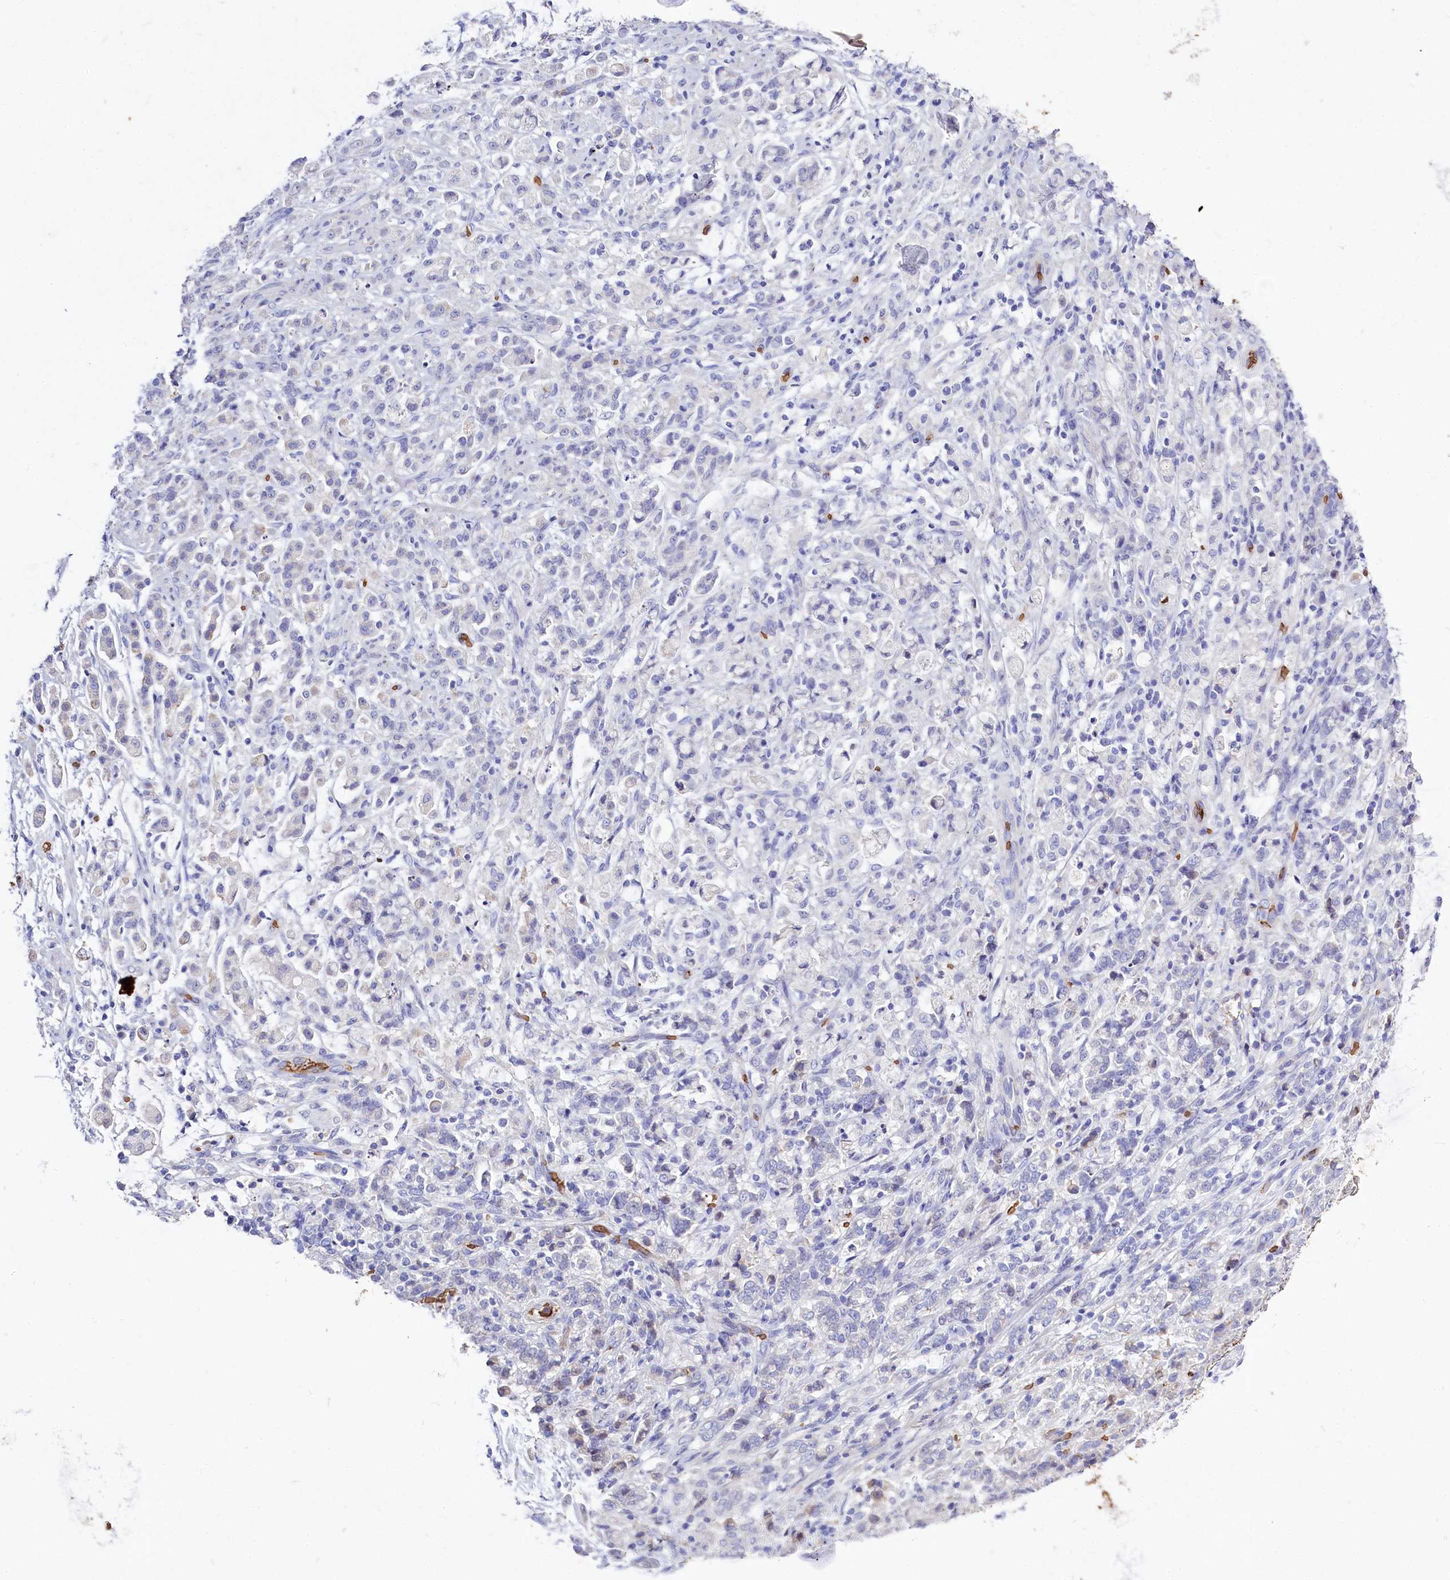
{"staining": {"intensity": "negative", "quantity": "none", "location": "none"}, "tissue": "stomach cancer", "cell_type": "Tumor cells", "image_type": "cancer", "snomed": [{"axis": "morphology", "description": "Adenocarcinoma, NOS"}, {"axis": "topography", "description": "Stomach"}], "caption": "Tumor cells are negative for protein expression in human adenocarcinoma (stomach). (DAB (3,3'-diaminobenzidine) immunohistochemistry (IHC) with hematoxylin counter stain).", "gene": "RPUSD3", "patient": {"sex": "female", "age": 60}}